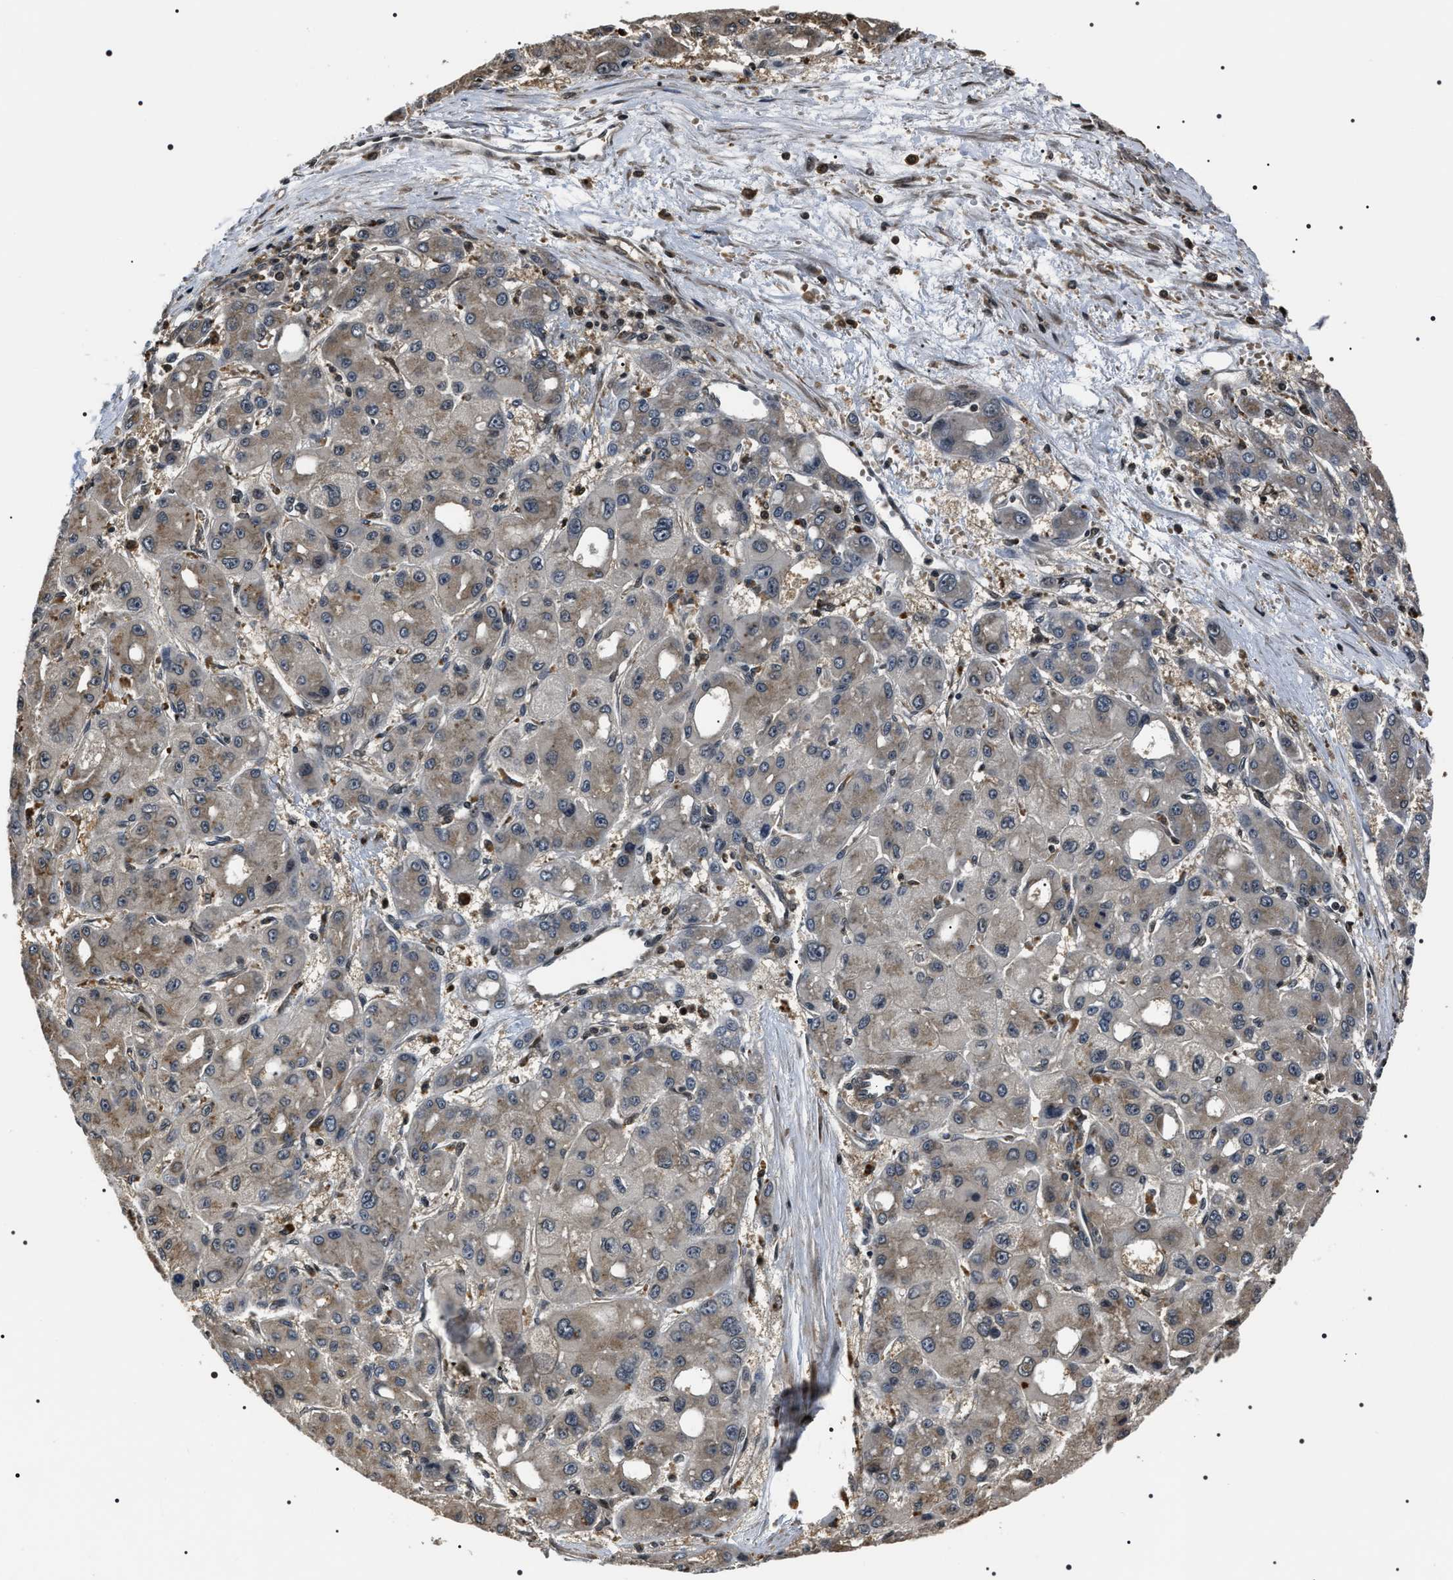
{"staining": {"intensity": "weak", "quantity": "<25%", "location": "cytoplasmic/membranous"}, "tissue": "liver cancer", "cell_type": "Tumor cells", "image_type": "cancer", "snomed": [{"axis": "morphology", "description": "Carcinoma, Hepatocellular, NOS"}, {"axis": "topography", "description": "Liver"}], "caption": "Liver cancer (hepatocellular carcinoma) stained for a protein using immunohistochemistry demonstrates no positivity tumor cells.", "gene": "ARHGAP22", "patient": {"sex": "male", "age": 55}}